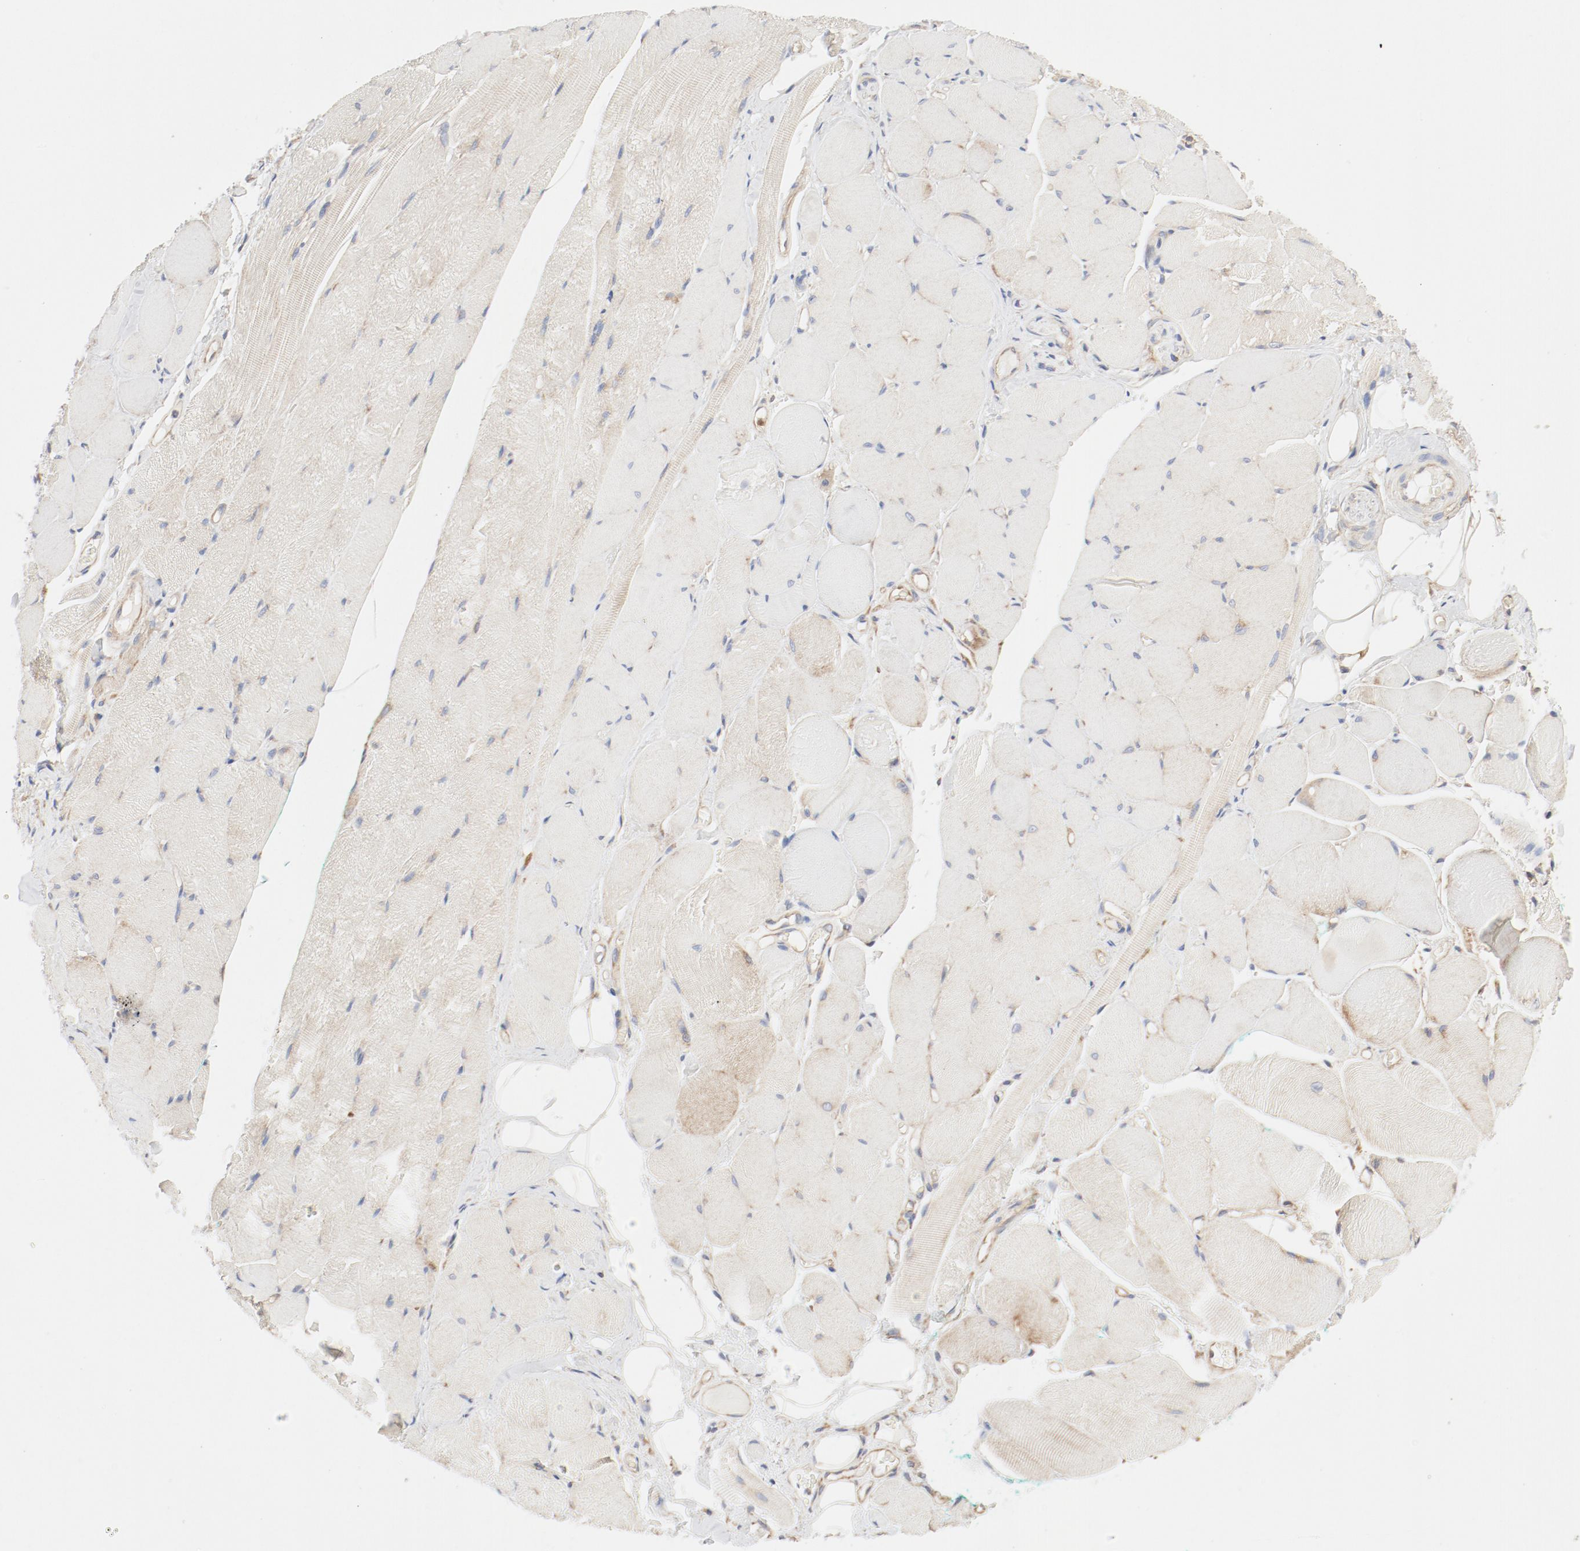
{"staining": {"intensity": "weak", "quantity": ">75%", "location": "cytoplasmic/membranous"}, "tissue": "skeletal muscle", "cell_type": "Myocytes", "image_type": "normal", "snomed": [{"axis": "morphology", "description": "Normal tissue, NOS"}, {"axis": "topography", "description": "Skeletal muscle"}, {"axis": "topography", "description": "Peripheral nerve tissue"}], "caption": "Brown immunohistochemical staining in benign skeletal muscle demonstrates weak cytoplasmic/membranous staining in about >75% of myocytes. The staining was performed using DAB, with brown indicating positive protein expression. Nuclei are stained blue with hematoxylin.", "gene": "RPS6", "patient": {"sex": "female", "age": 84}}